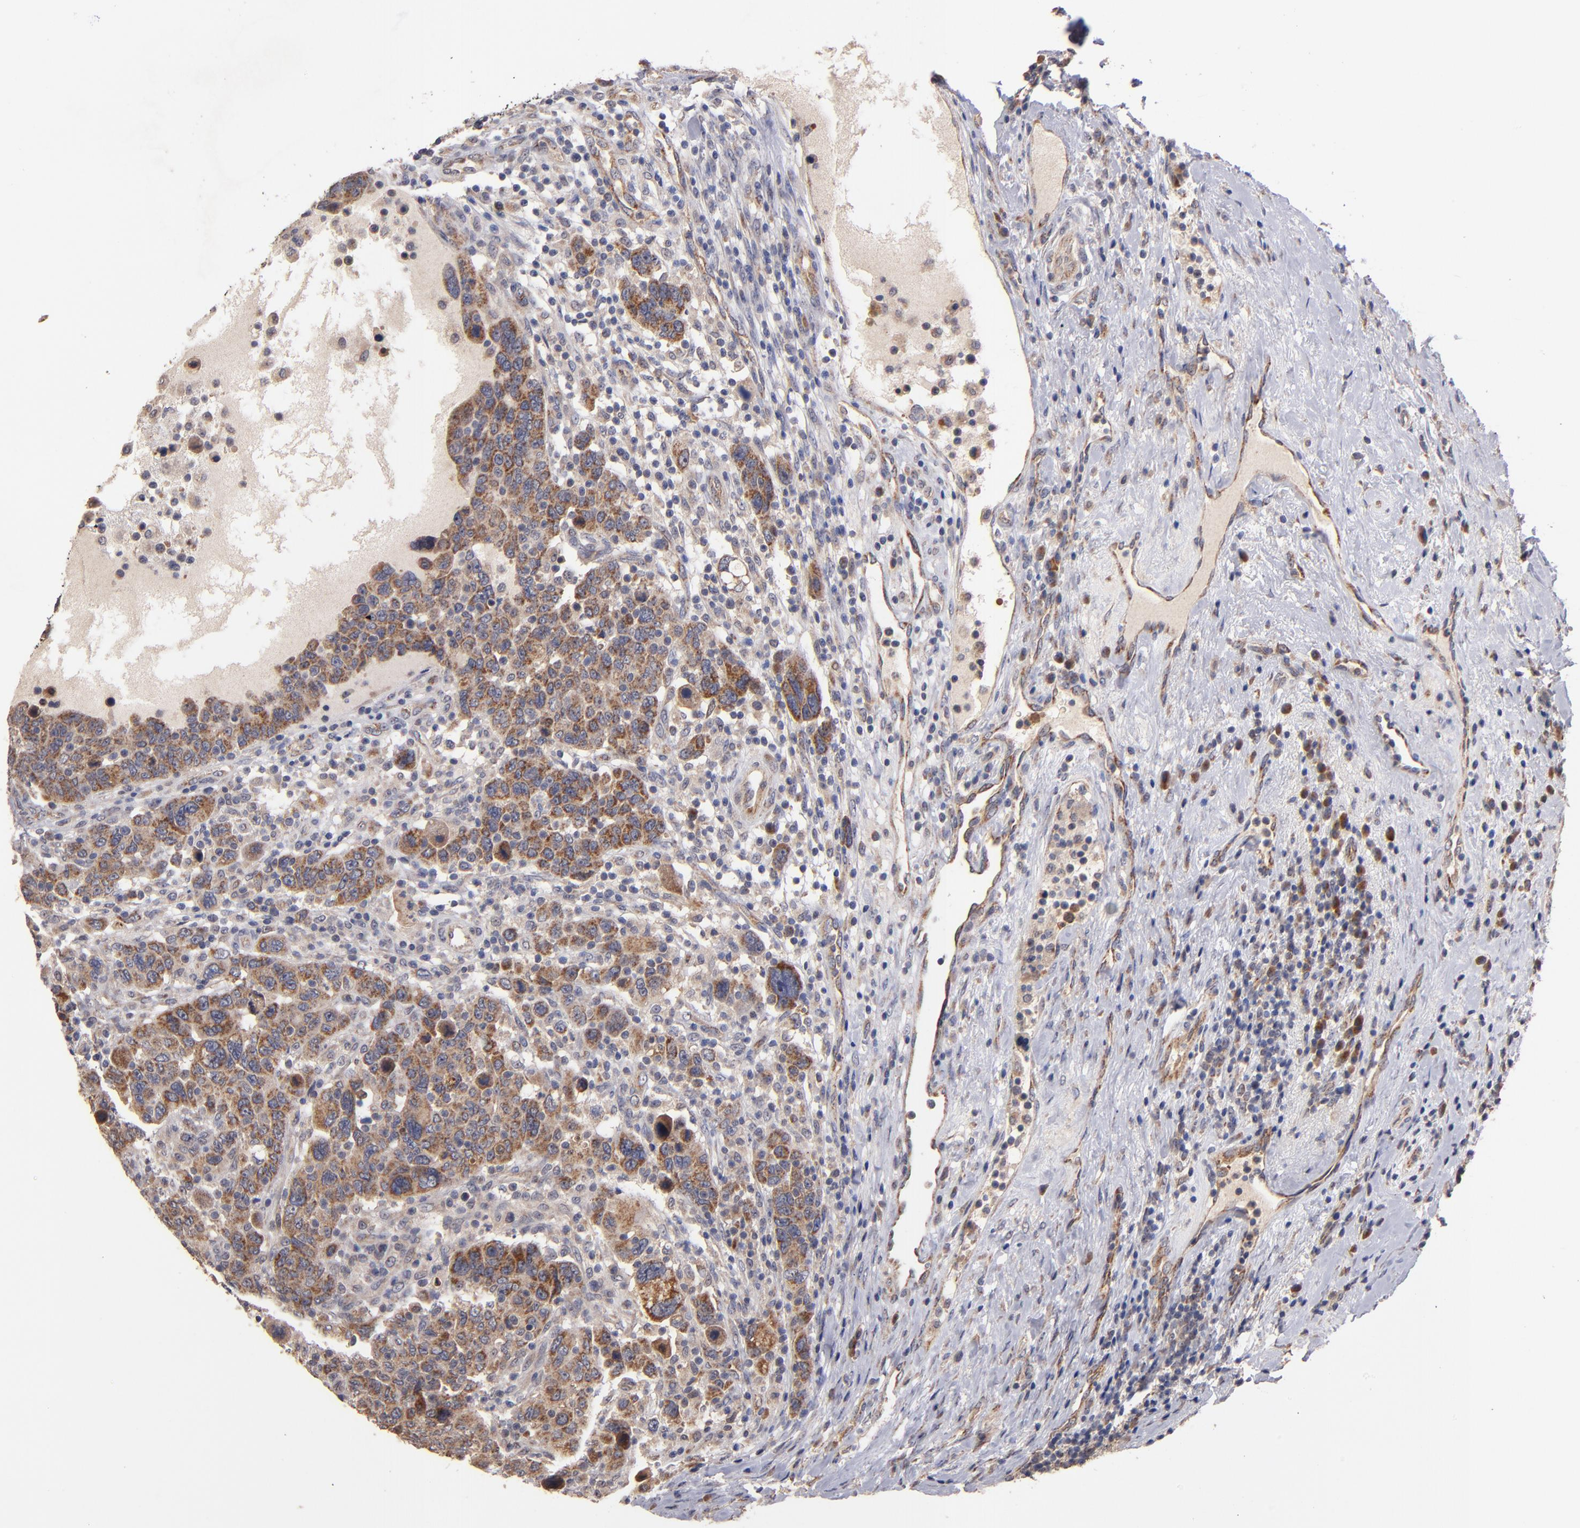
{"staining": {"intensity": "moderate", "quantity": ">75%", "location": "cytoplasmic/membranous"}, "tissue": "breast cancer", "cell_type": "Tumor cells", "image_type": "cancer", "snomed": [{"axis": "morphology", "description": "Duct carcinoma"}, {"axis": "topography", "description": "Breast"}], "caption": "Protein expression analysis of invasive ductal carcinoma (breast) demonstrates moderate cytoplasmic/membranous staining in about >75% of tumor cells.", "gene": "DIABLO", "patient": {"sex": "female", "age": 37}}